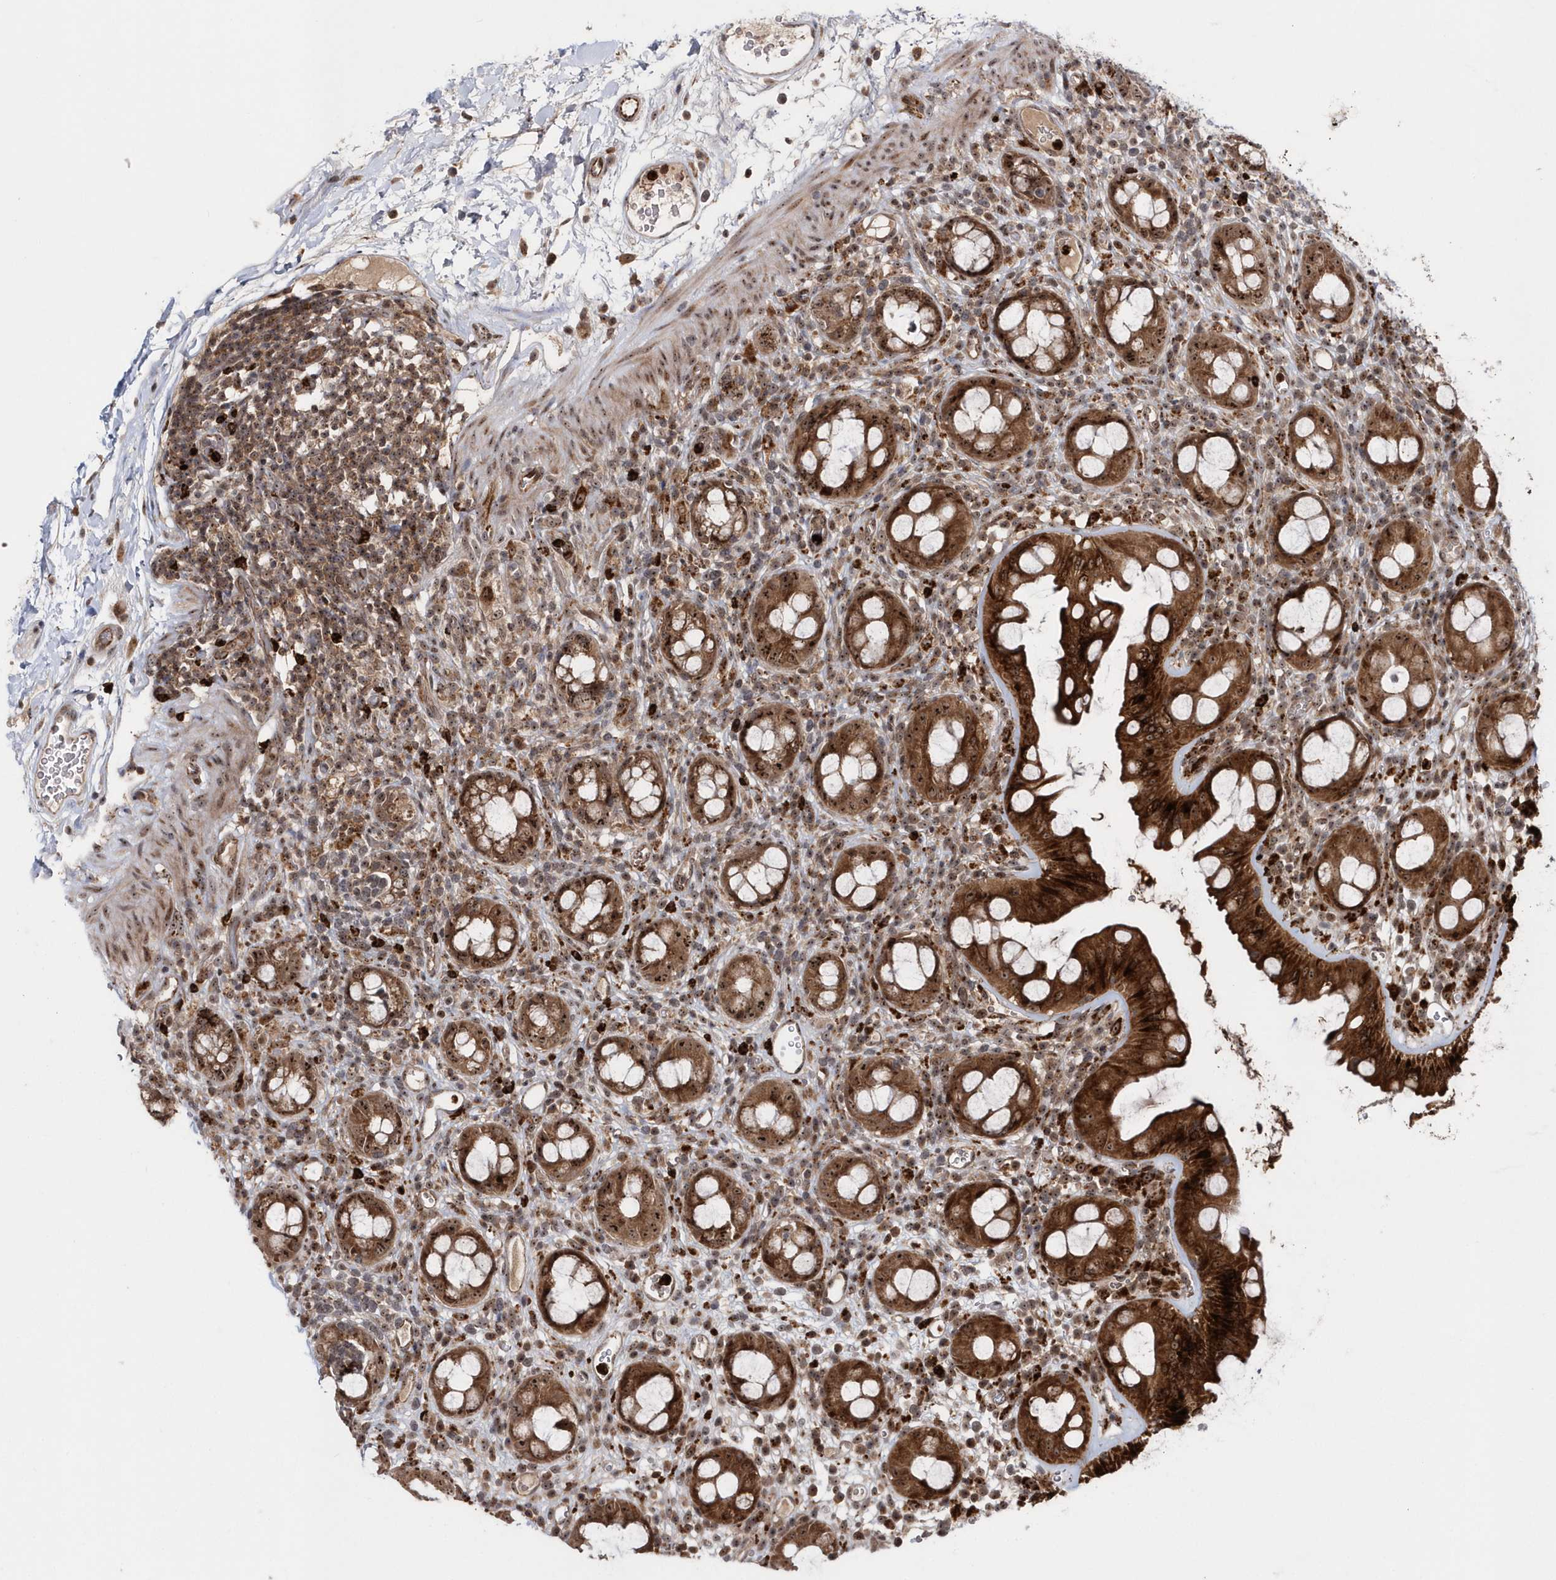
{"staining": {"intensity": "strong", "quantity": ">75%", "location": "cytoplasmic/membranous,nuclear"}, "tissue": "rectum", "cell_type": "Glandular cells", "image_type": "normal", "snomed": [{"axis": "morphology", "description": "Normal tissue, NOS"}, {"axis": "topography", "description": "Rectum"}], "caption": "Immunohistochemistry (IHC) of unremarkable rectum exhibits high levels of strong cytoplasmic/membranous,nuclear expression in approximately >75% of glandular cells. (IHC, brightfield microscopy, high magnification).", "gene": "SOWAHB", "patient": {"sex": "female", "age": 57}}